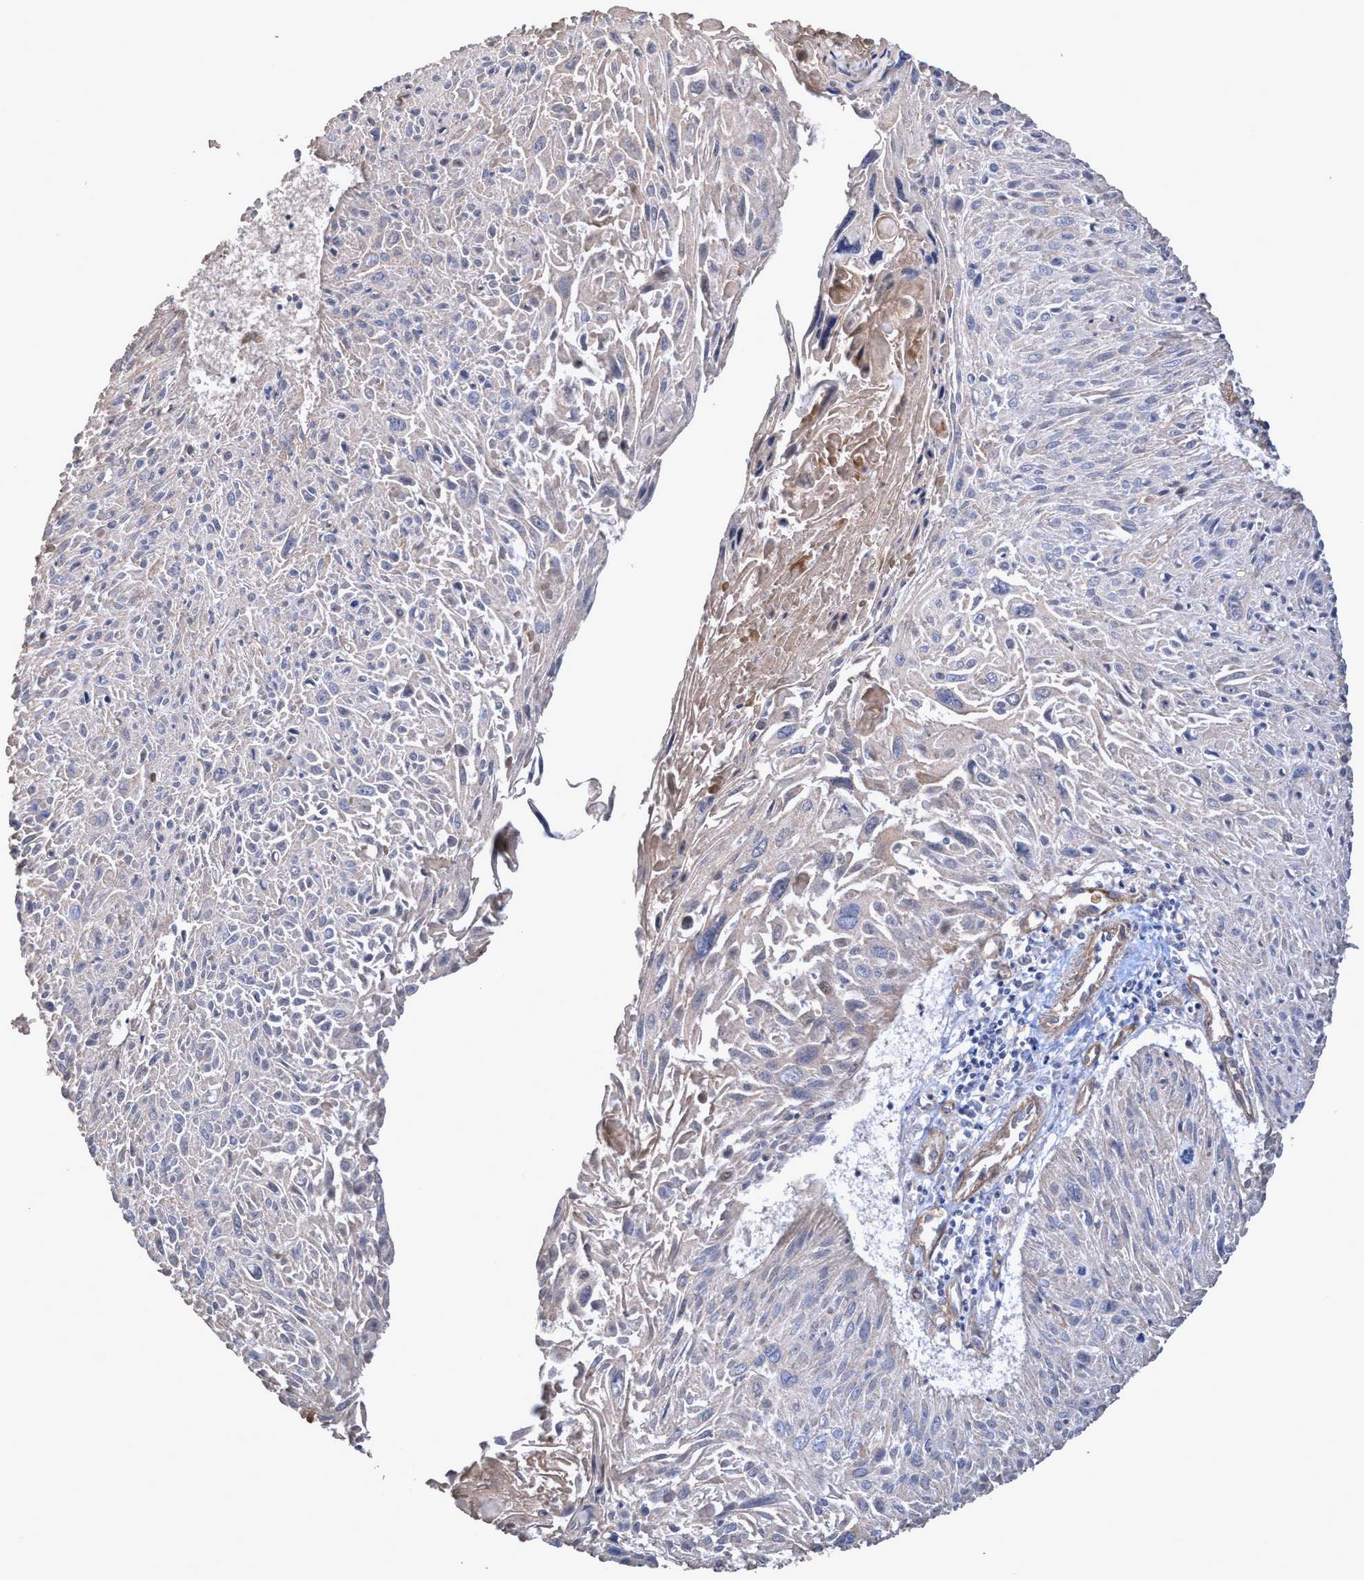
{"staining": {"intensity": "negative", "quantity": "none", "location": "none"}, "tissue": "cervical cancer", "cell_type": "Tumor cells", "image_type": "cancer", "snomed": [{"axis": "morphology", "description": "Squamous cell carcinoma, NOS"}, {"axis": "topography", "description": "Cervix"}], "caption": "This photomicrograph is of cervical cancer (squamous cell carcinoma) stained with IHC to label a protein in brown with the nuclei are counter-stained blue. There is no staining in tumor cells. Brightfield microscopy of immunohistochemistry stained with DAB (brown) and hematoxylin (blue), captured at high magnification.", "gene": "ZNF677", "patient": {"sex": "female", "age": 51}}